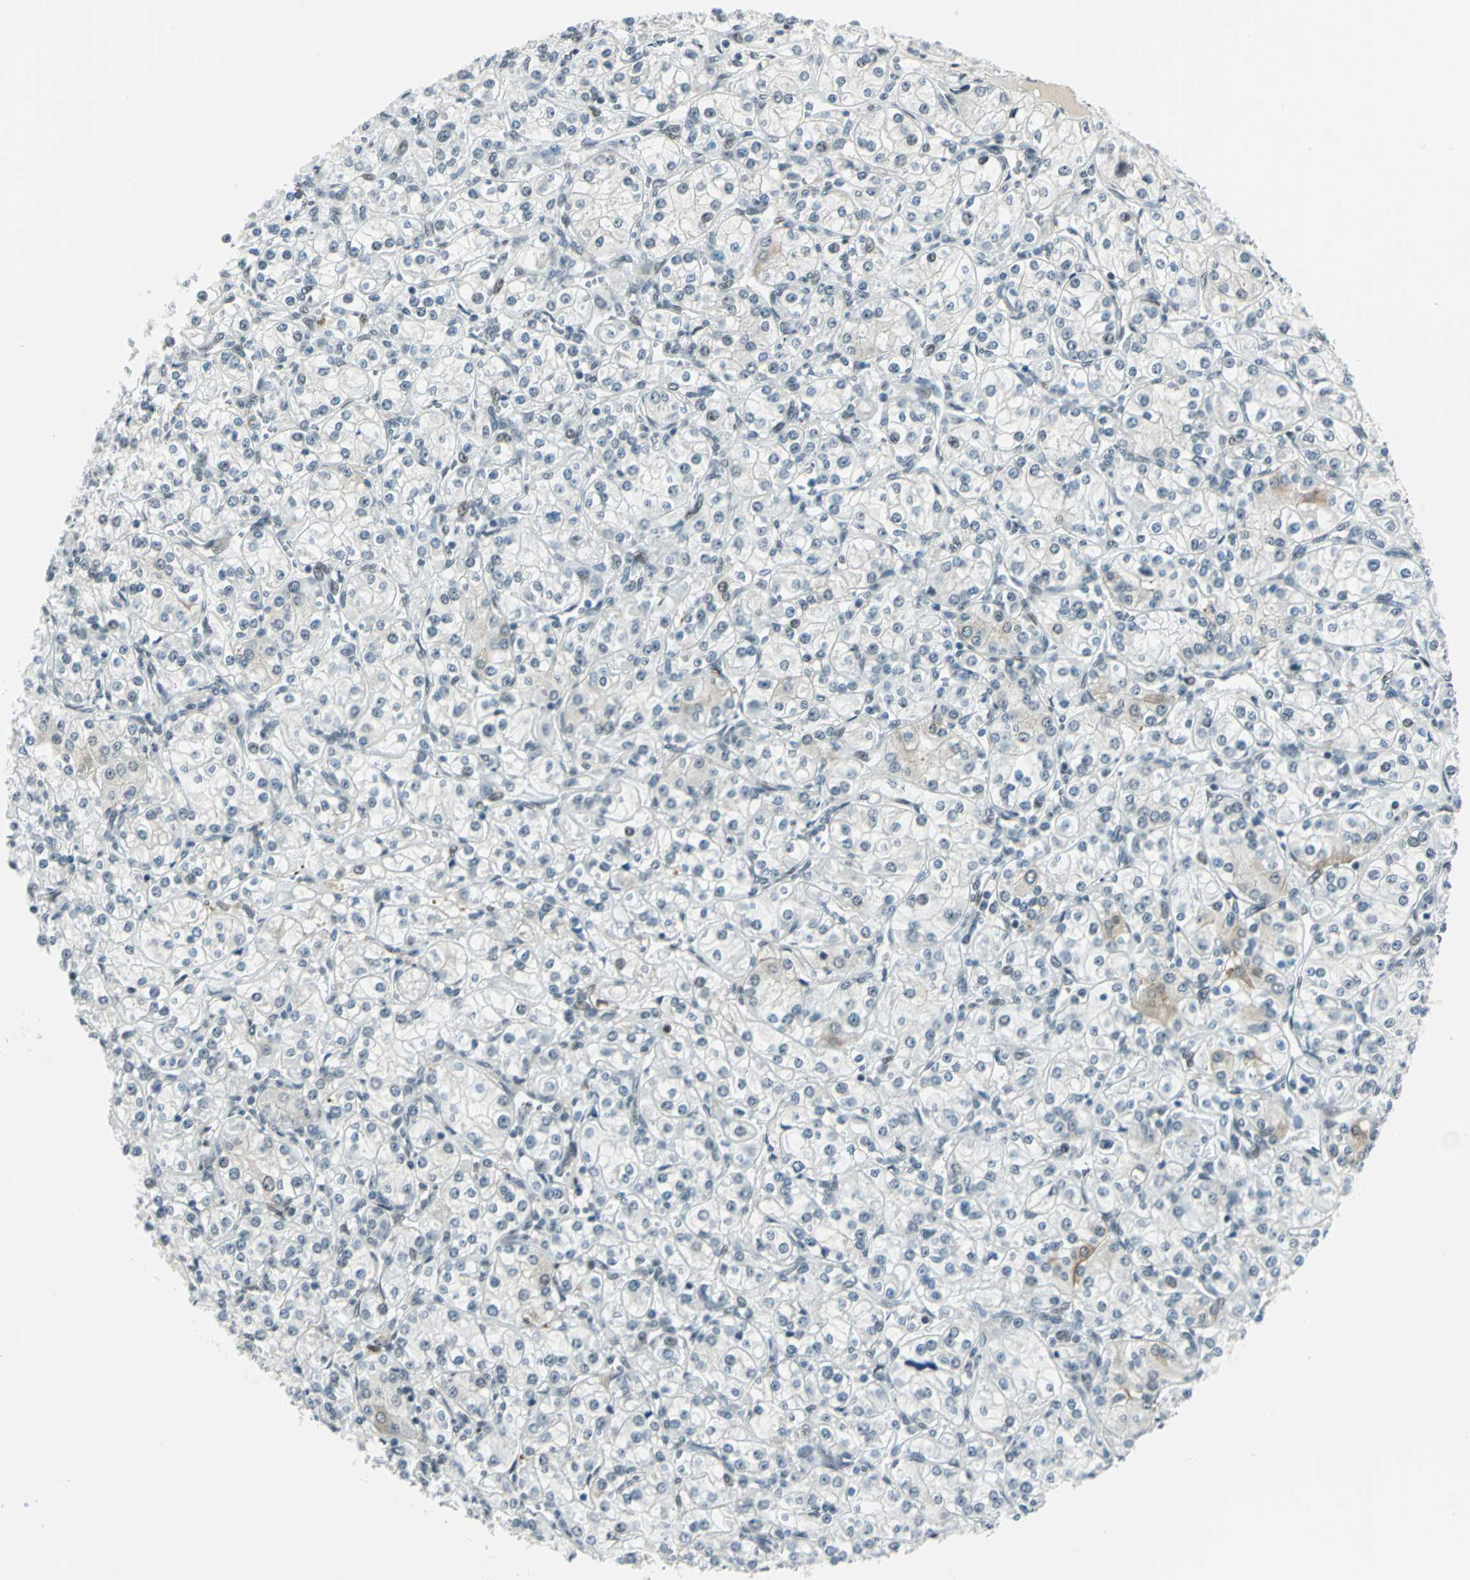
{"staining": {"intensity": "negative", "quantity": "none", "location": "none"}, "tissue": "renal cancer", "cell_type": "Tumor cells", "image_type": "cancer", "snomed": [{"axis": "morphology", "description": "Adenocarcinoma, NOS"}, {"axis": "topography", "description": "Kidney"}], "caption": "A high-resolution micrograph shows immunohistochemistry (IHC) staining of renal adenocarcinoma, which displays no significant positivity in tumor cells.", "gene": "MTMR10", "patient": {"sex": "male", "age": 77}}